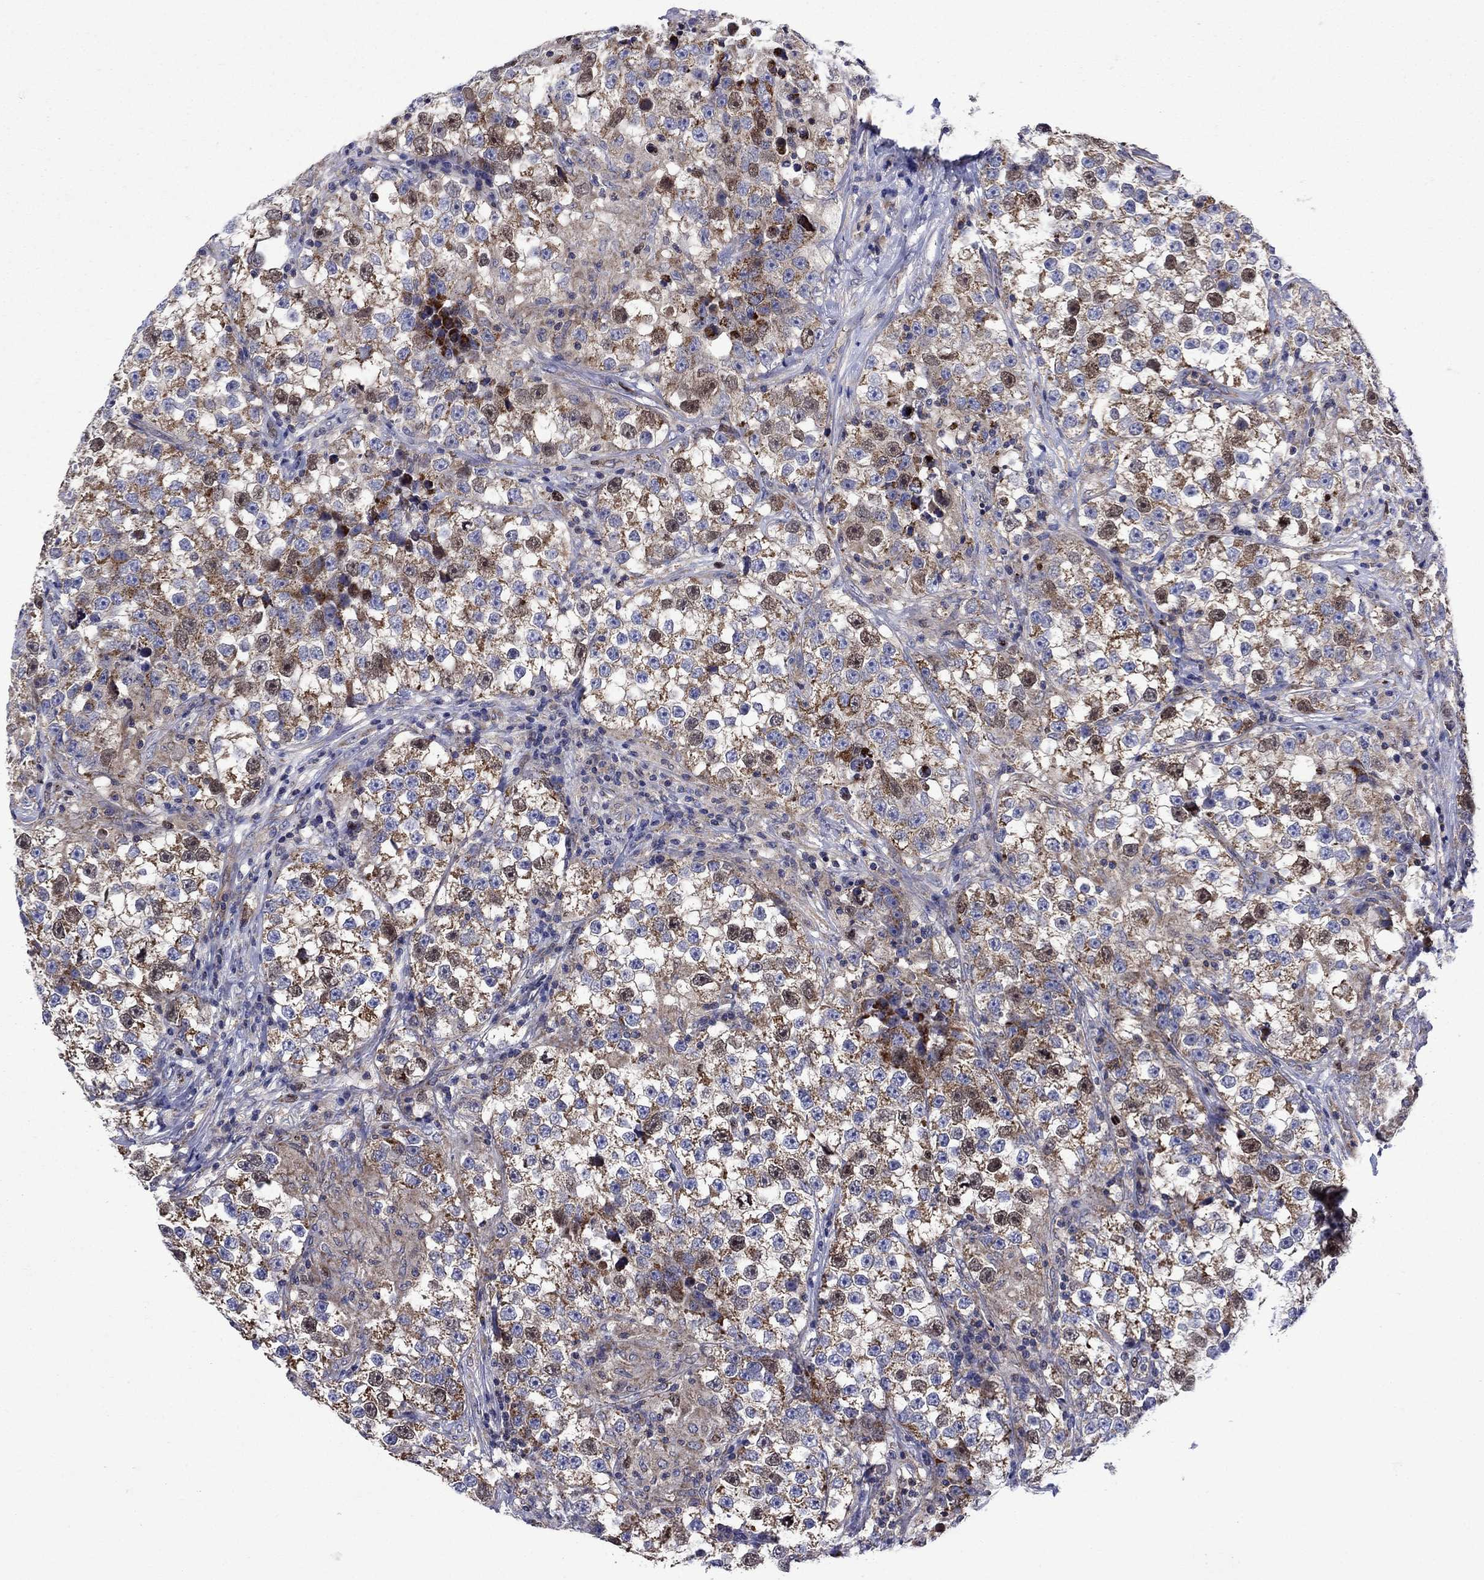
{"staining": {"intensity": "moderate", "quantity": ">75%", "location": "cytoplasmic/membranous"}, "tissue": "testis cancer", "cell_type": "Tumor cells", "image_type": "cancer", "snomed": [{"axis": "morphology", "description": "Seminoma, NOS"}, {"axis": "topography", "description": "Testis"}], "caption": "An immunohistochemistry (IHC) image of neoplastic tissue is shown. Protein staining in brown highlights moderate cytoplasmic/membranous positivity in seminoma (testis) within tumor cells.", "gene": "KIF22", "patient": {"sex": "male", "age": 46}}